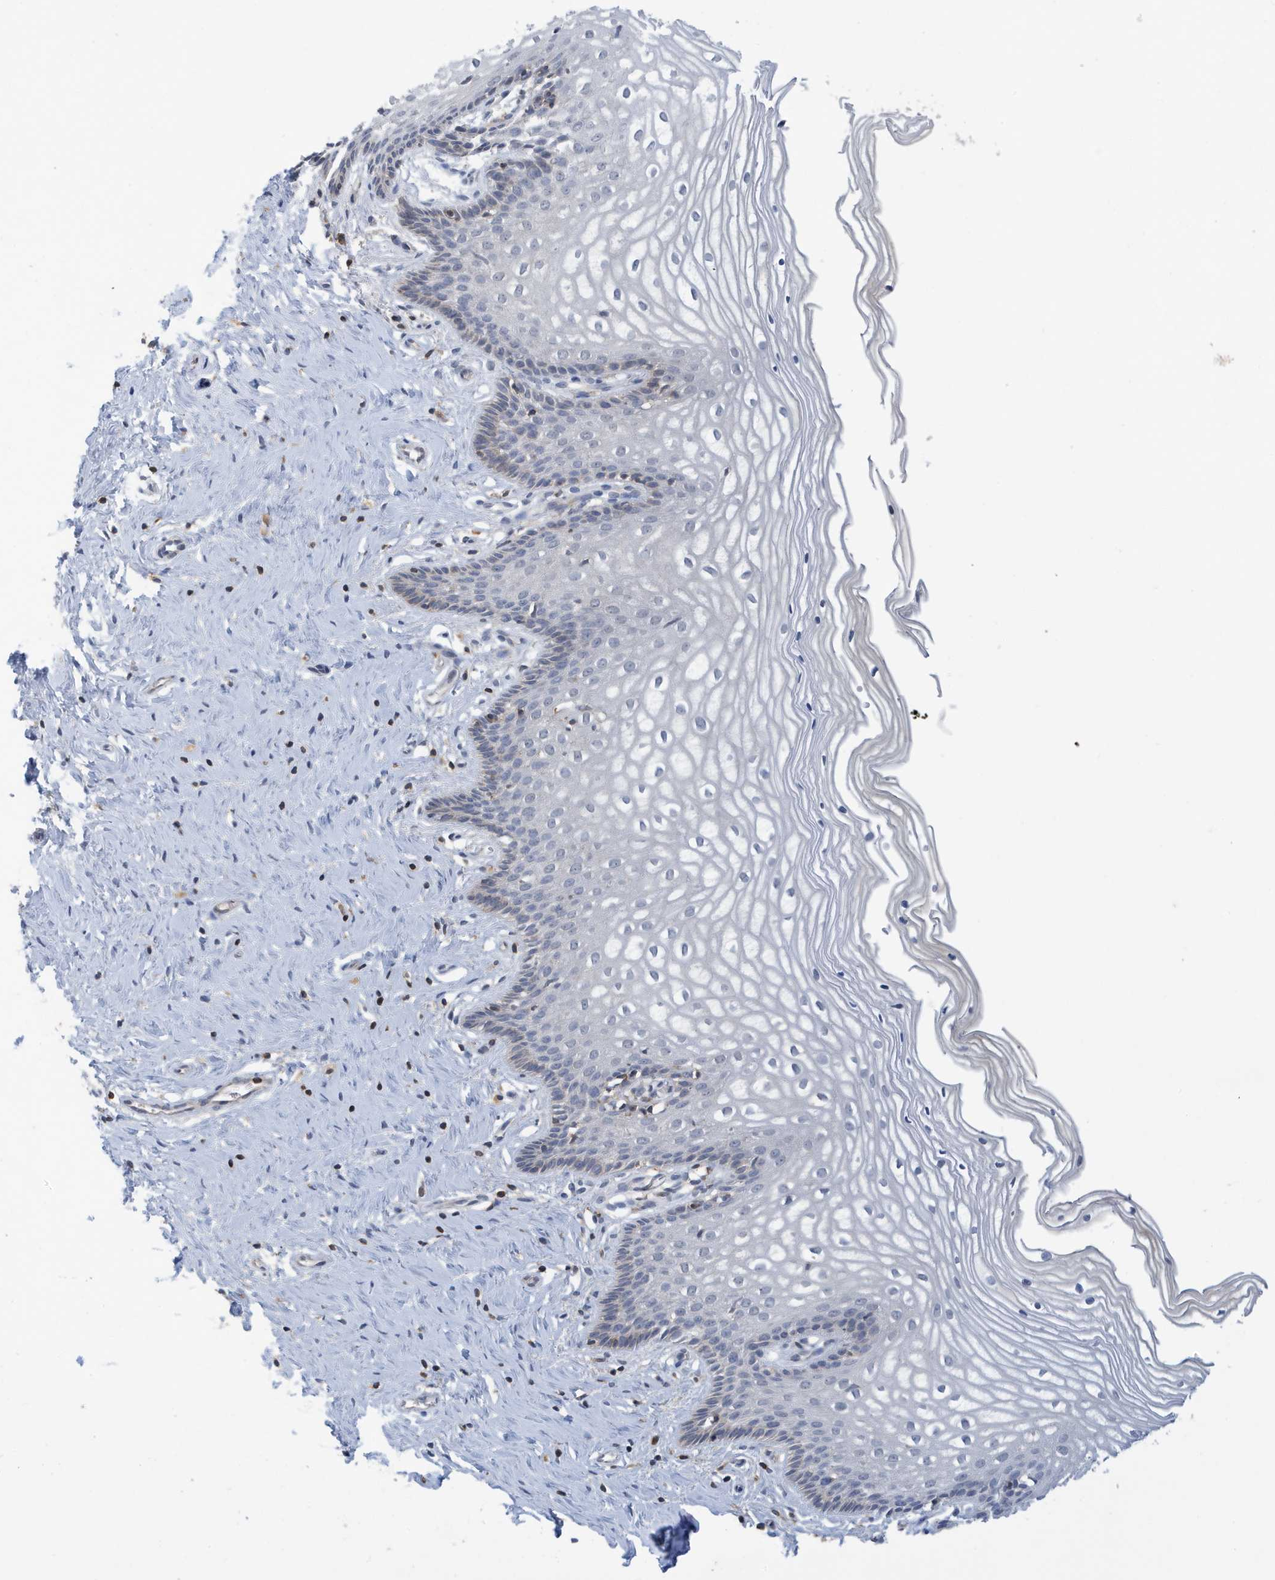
{"staining": {"intensity": "weak", "quantity": "<25%", "location": "cytoplasmic/membranous"}, "tissue": "cervix", "cell_type": "Glandular cells", "image_type": "normal", "snomed": [{"axis": "morphology", "description": "Normal tissue, NOS"}, {"axis": "topography", "description": "Cervix"}], "caption": "Cervix stained for a protein using immunohistochemistry displays no expression glandular cells.", "gene": "NSUN3", "patient": {"sex": "female", "age": 33}}